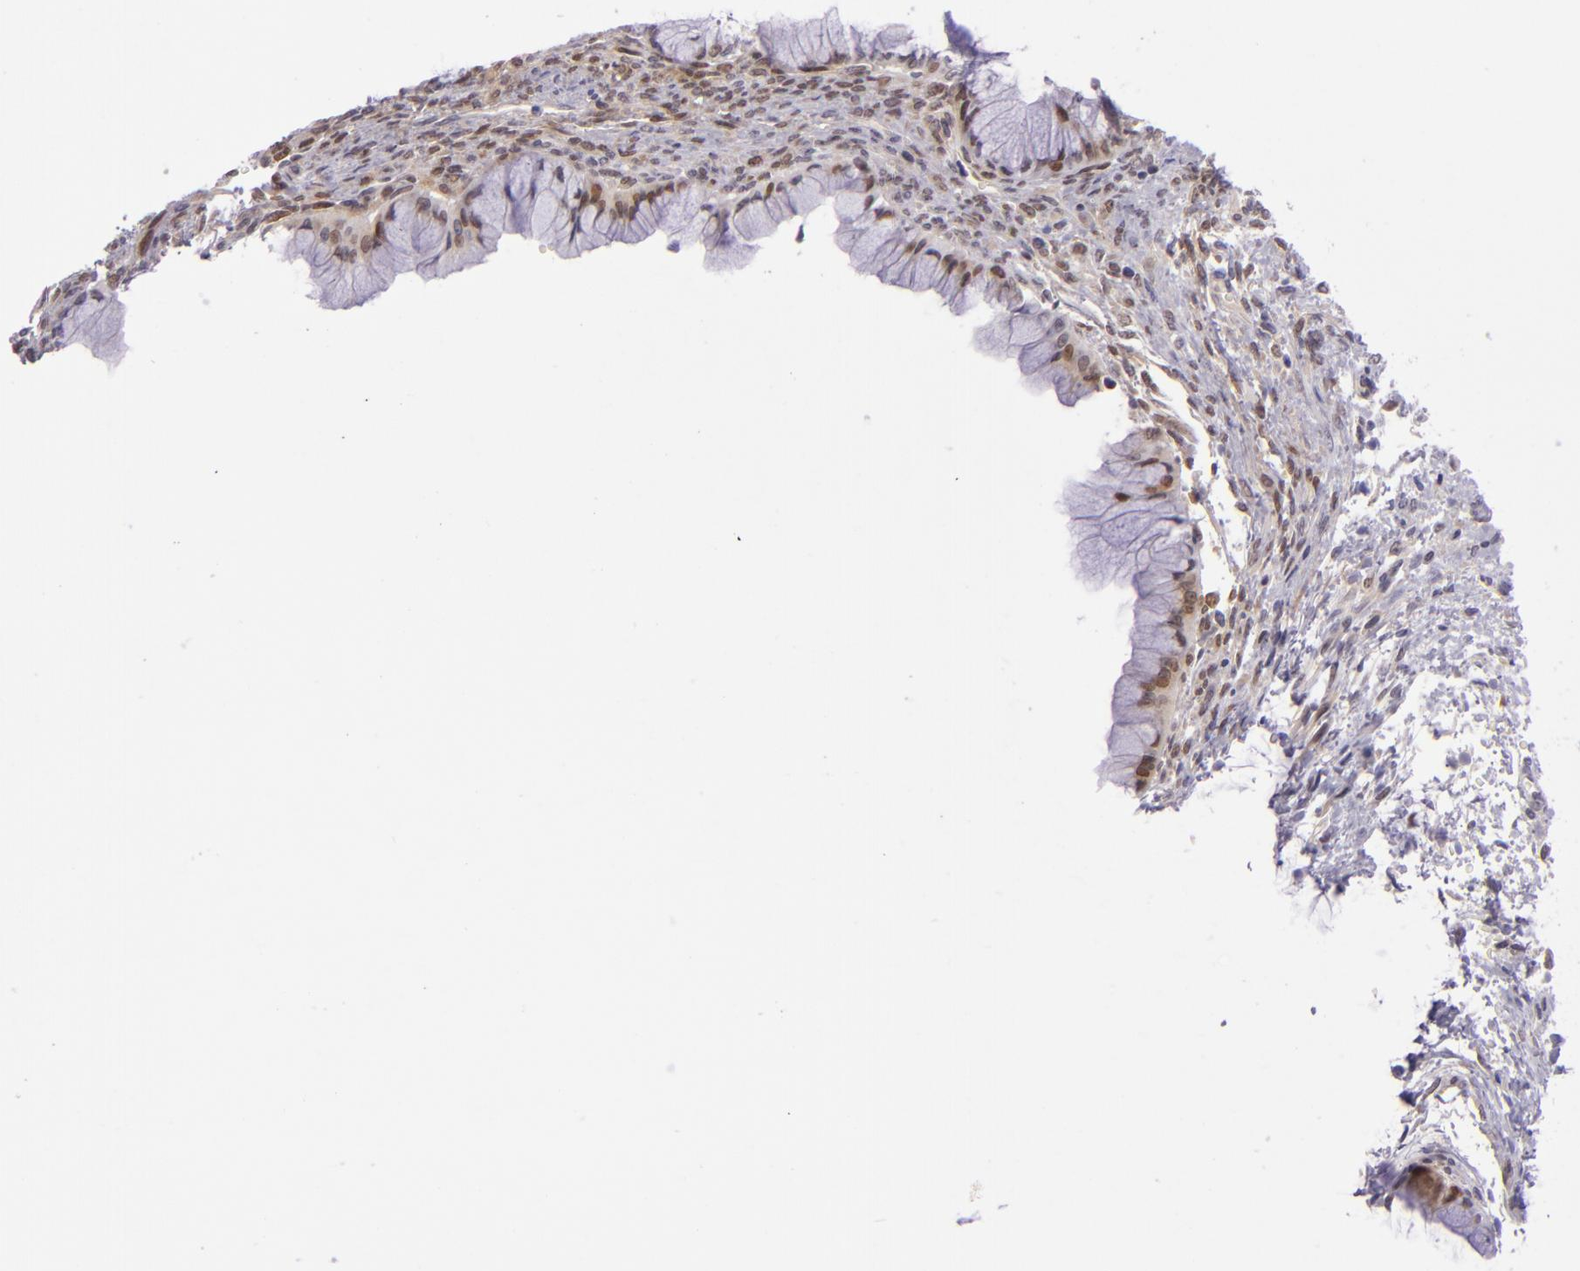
{"staining": {"intensity": "weak", "quantity": "<25%", "location": "cytoplasmic/membranous,nuclear"}, "tissue": "ovarian cancer", "cell_type": "Tumor cells", "image_type": "cancer", "snomed": [{"axis": "morphology", "description": "Cystadenocarcinoma, mucinous, NOS"}, {"axis": "topography", "description": "Ovary"}], "caption": "Human ovarian cancer stained for a protein using IHC exhibits no positivity in tumor cells.", "gene": "CSE1L", "patient": {"sex": "female", "age": 63}}